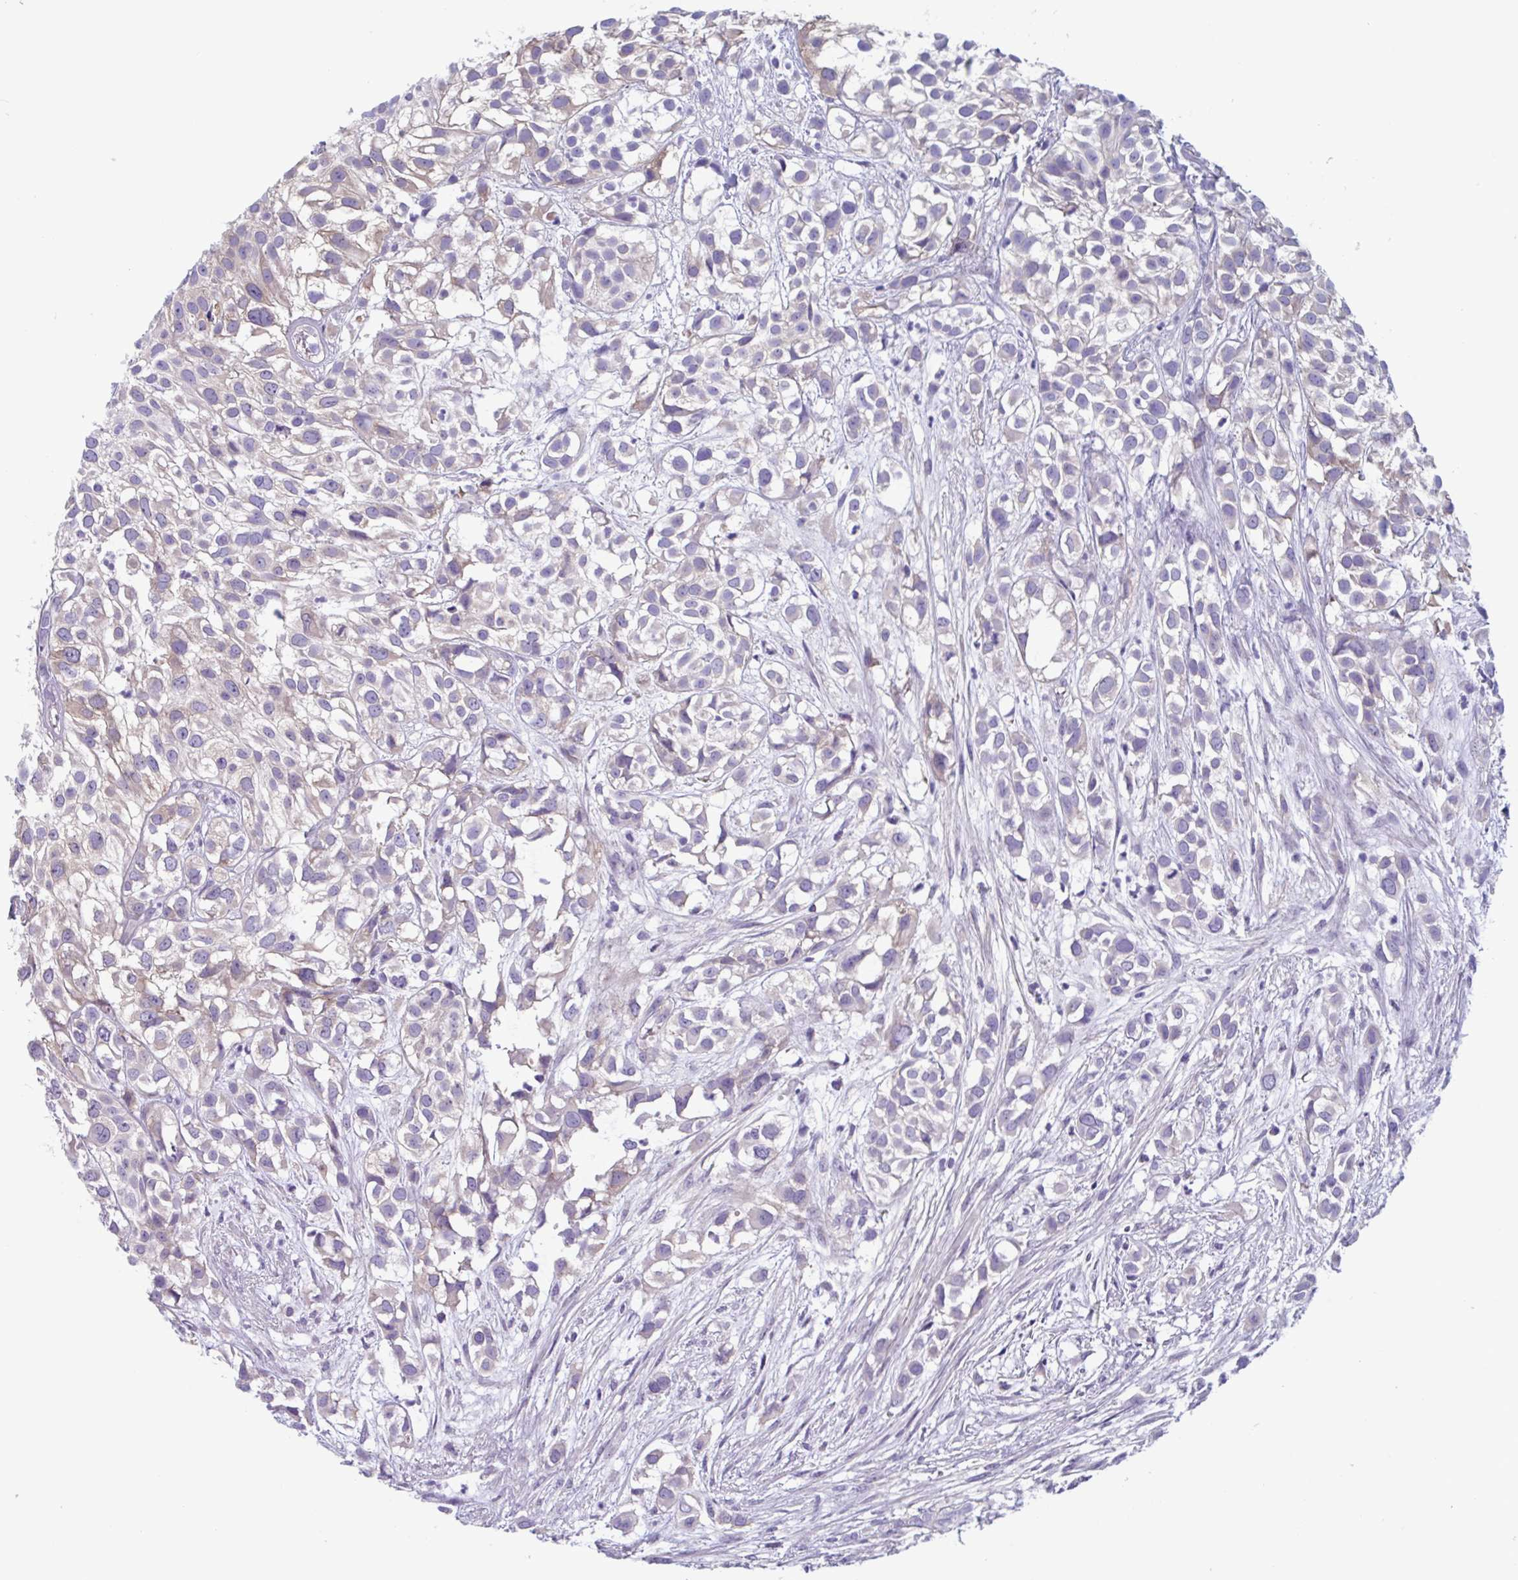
{"staining": {"intensity": "negative", "quantity": "none", "location": "none"}, "tissue": "urothelial cancer", "cell_type": "Tumor cells", "image_type": "cancer", "snomed": [{"axis": "morphology", "description": "Urothelial carcinoma, High grade"}, {"axis": "topography", "description": "Urinary bladder"}], "caption": "Immunohistochemical staining of human urothelial cancer exhibits no significant positivity in tumor cells.", "gene": "LPIN3", "patient": {"sex": "male", "age": 56}}